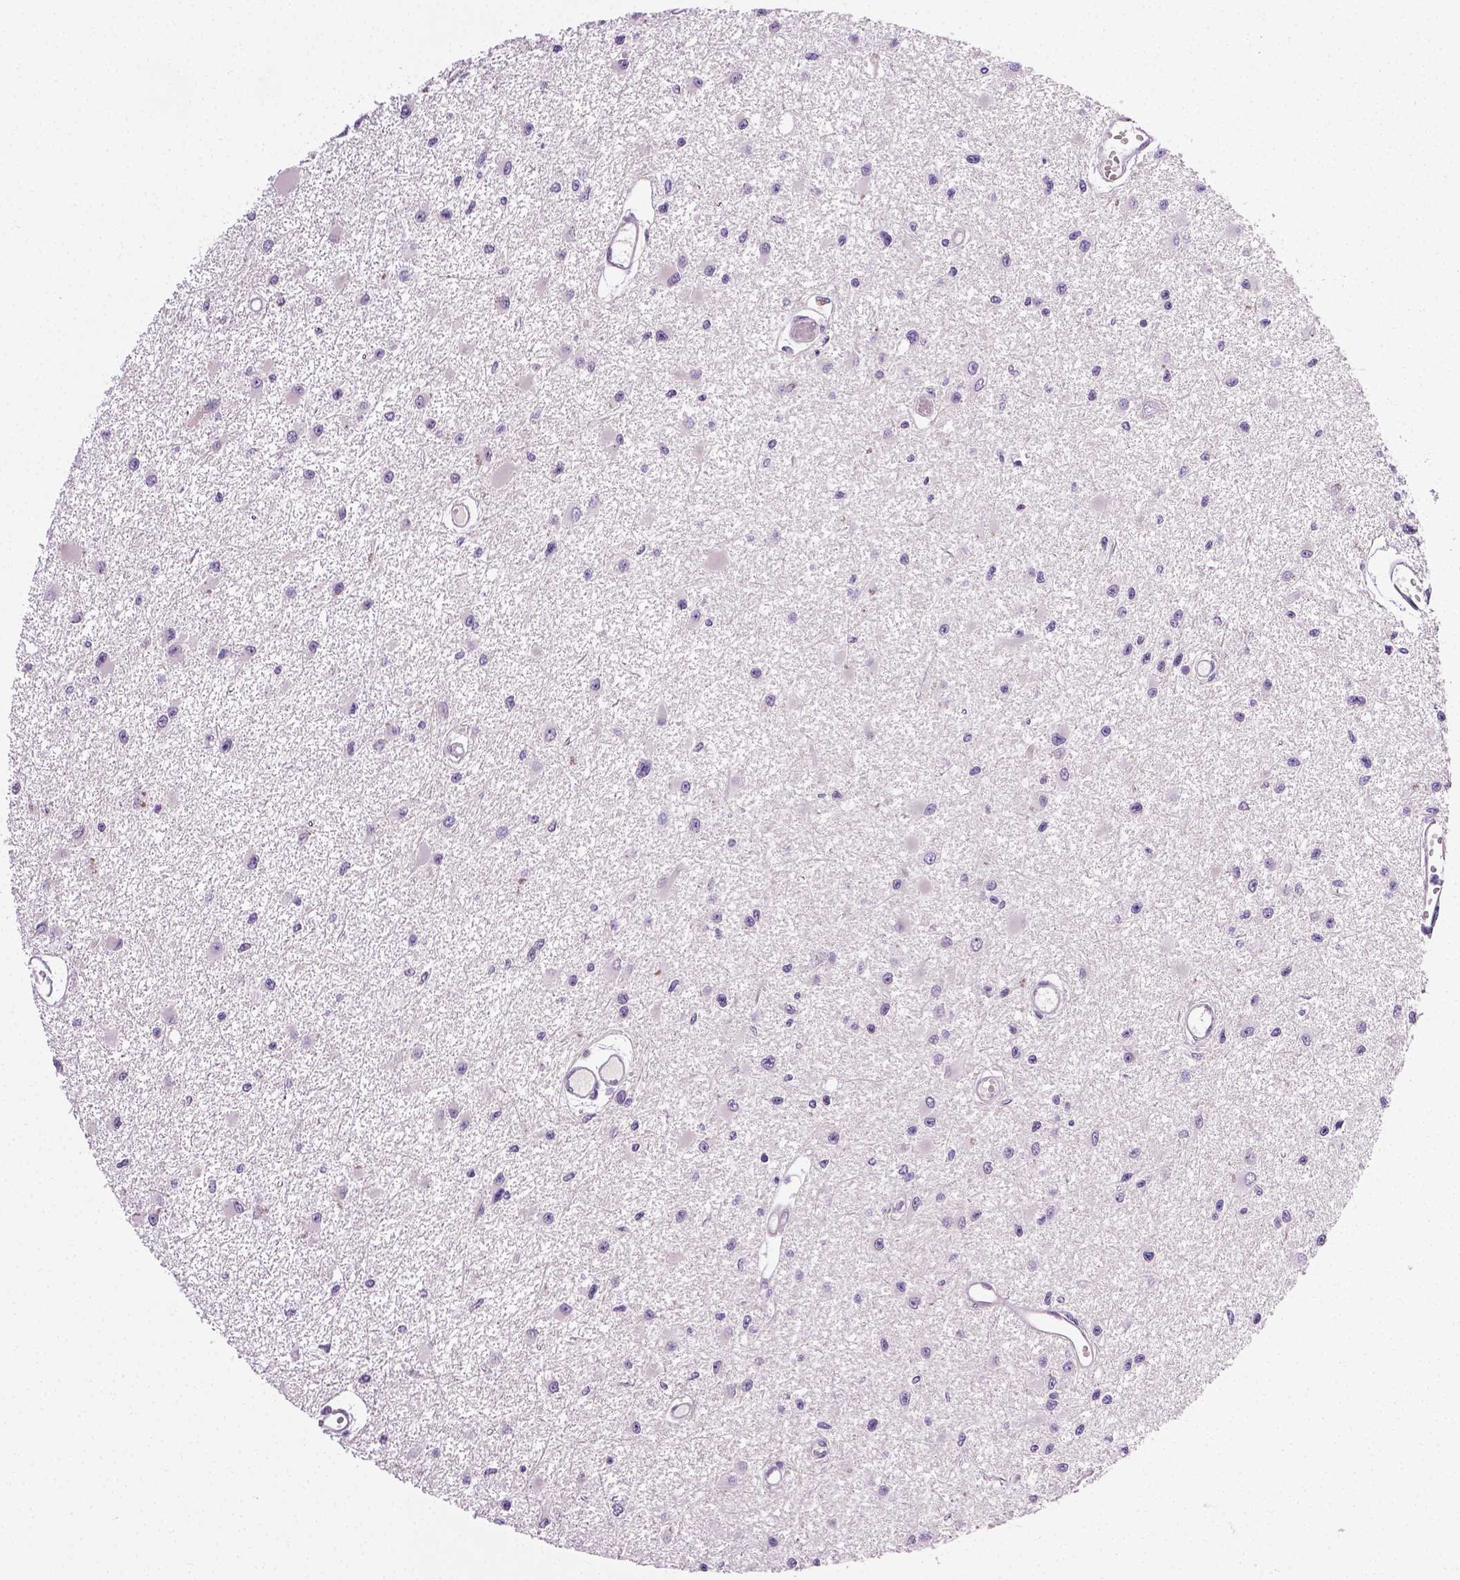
{"staining": {"intensity": "negative", "quantity": "none", "location": "none"}, "tissue": "glioma", "cell_type": "Tumor cells", "image_type": "cancer", "snomed": [{"axis": "morphology", "description": "Glioma, malignant, High grade"}, {"axis": "topography", "description": "Brain"}], "caption": "Tumor cells are negative for brown protein staining in glioma. Nuclei are stained in blue.", "gene": "PTGER3", "patient": {"sex": "male", "age": 54}}